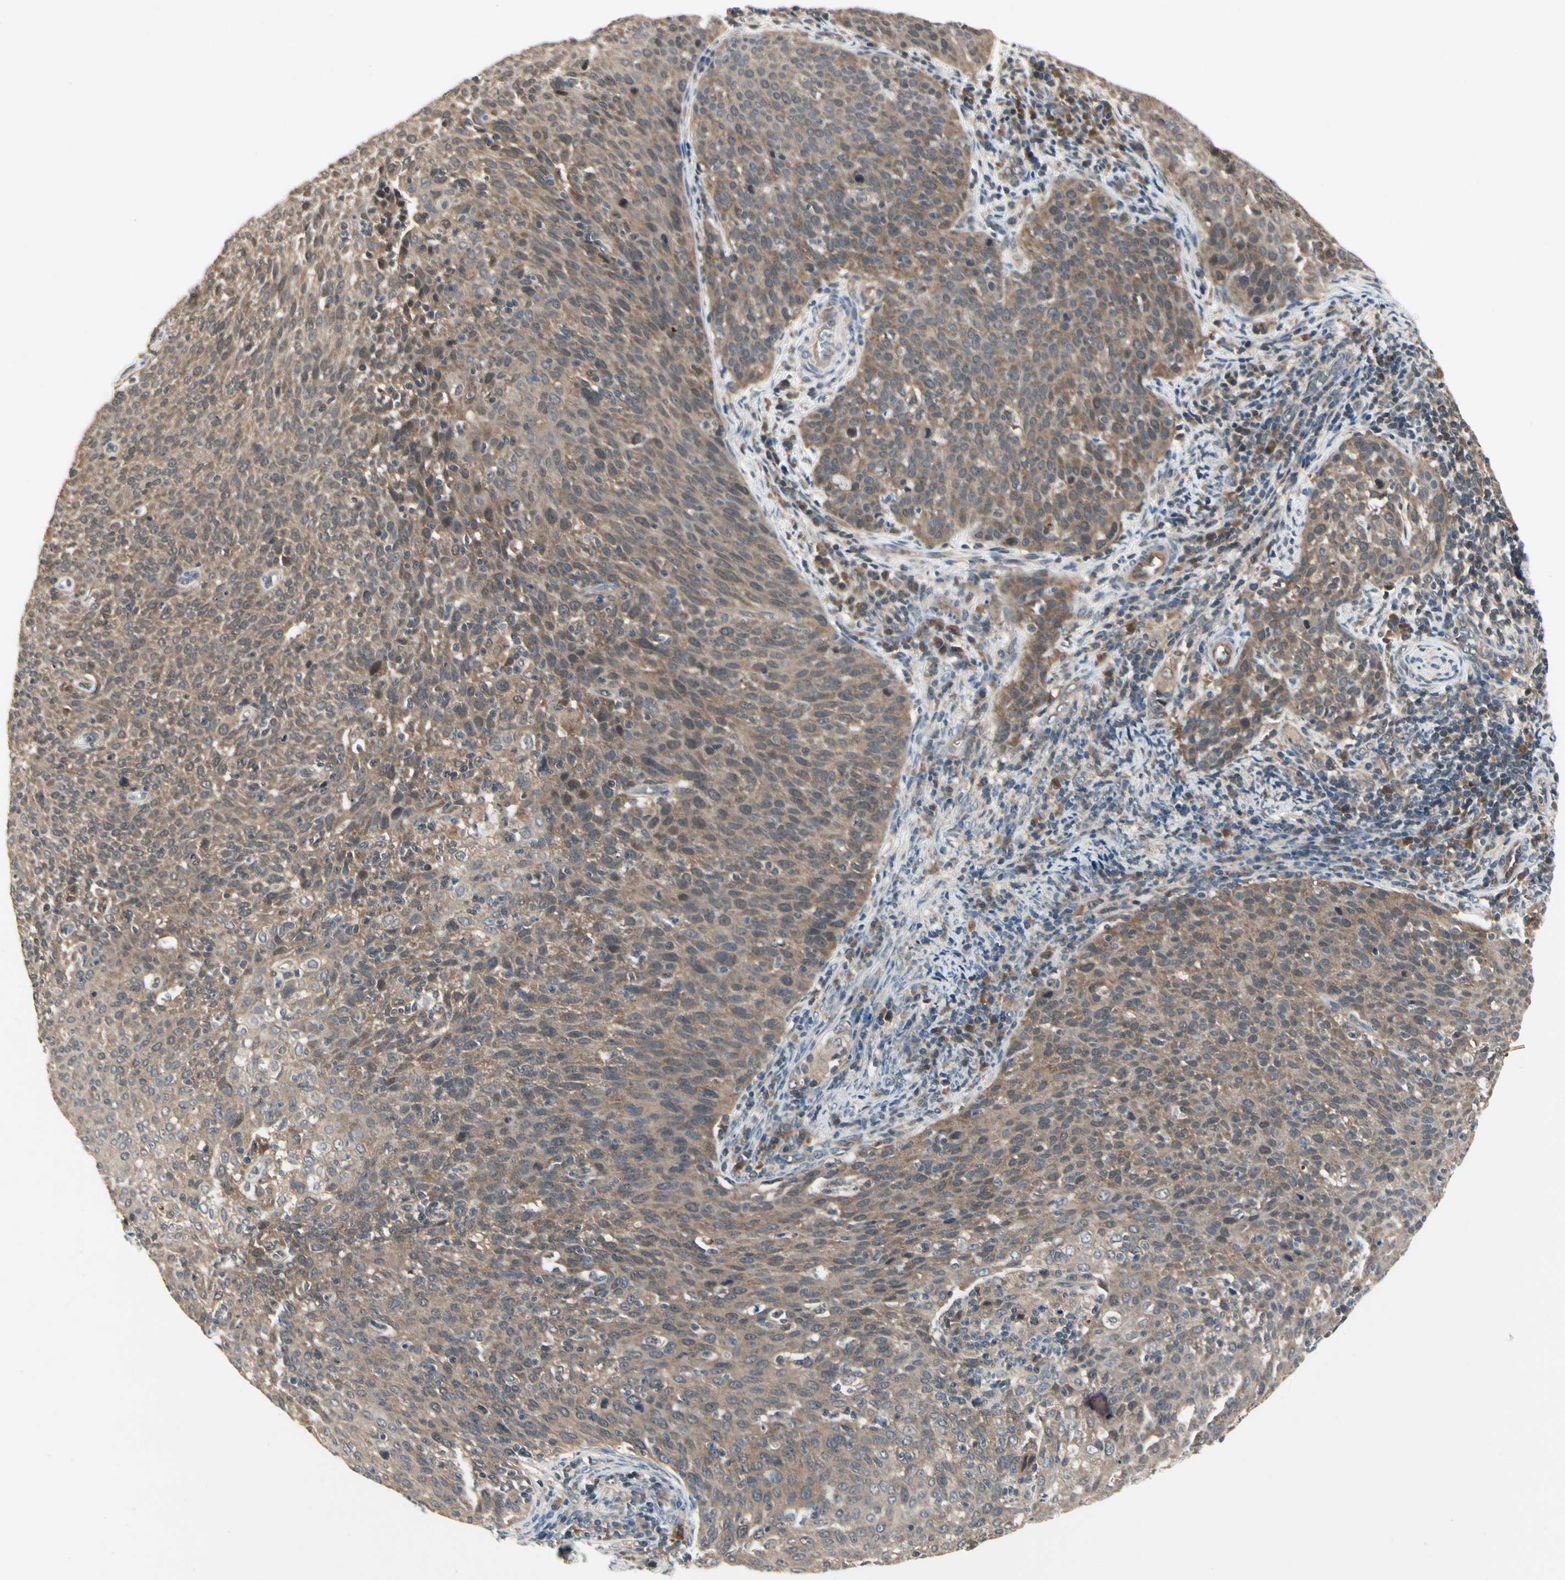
{"staining": {"intensity": "moderate", "quantity": ">75%", "location": "cytoplasmic/membranous"}, "tissue": "cervical cancer", "cell_type": "Tumor cells", "image_type": "cancer", "snomed": [{"axis": "morphology", "description": "Squamous cell carcinoma, NOS"}, {"axis": "topography", "description": "Cervix"}], "caption": "About >75% of tumor cells in cervical squamous cell carcinoma demonstrate moderate cytoplasmic/membranous protein staining as visualized by brown immunohistochemical staining.", "gene": "RNF14", "patient": {"sex": "female", "age": 38}}